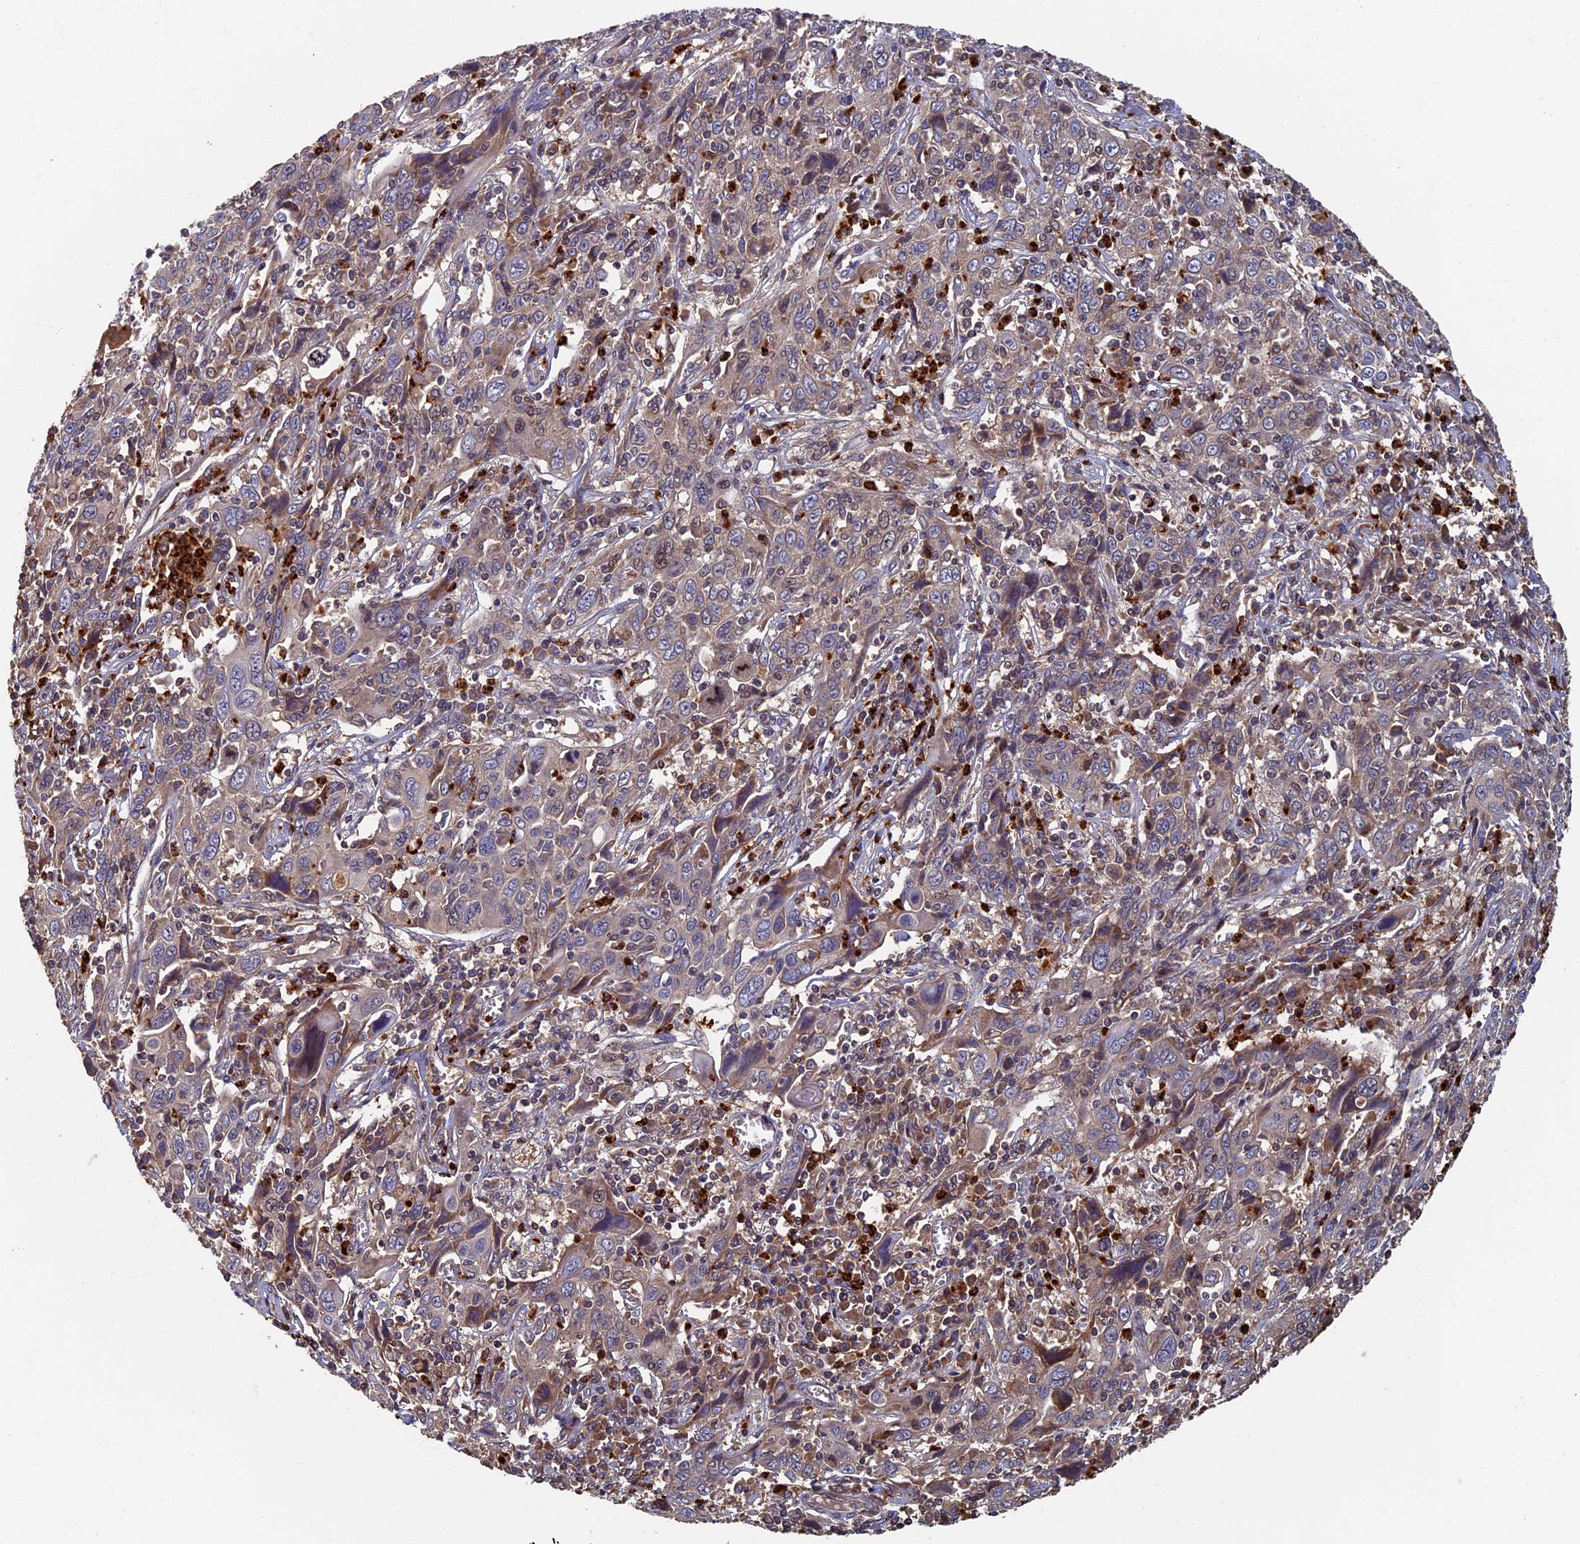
{"staining": {"intensity": "weak", "quantity": "25%-75%", "location": "cytoplasmic/membranous"}, "tissue": "cervical cancer", "cell_type": "Tumor cells", "image_type": "cancer", "snomed": [{"axis": "morphology", "description": "Squamous cell carcinoma, NOS"}, {"axis": "topography", "description": "Cervix"}], "caption": "Human squamous cell carcinoma (cervical) stained with a brown dye shows weak cytoplasmic/membranous positive staining in approximately 25%-75% of tumor cells.", "gene": "TNK2", "patient": {"sex": "female", "age": 46}}